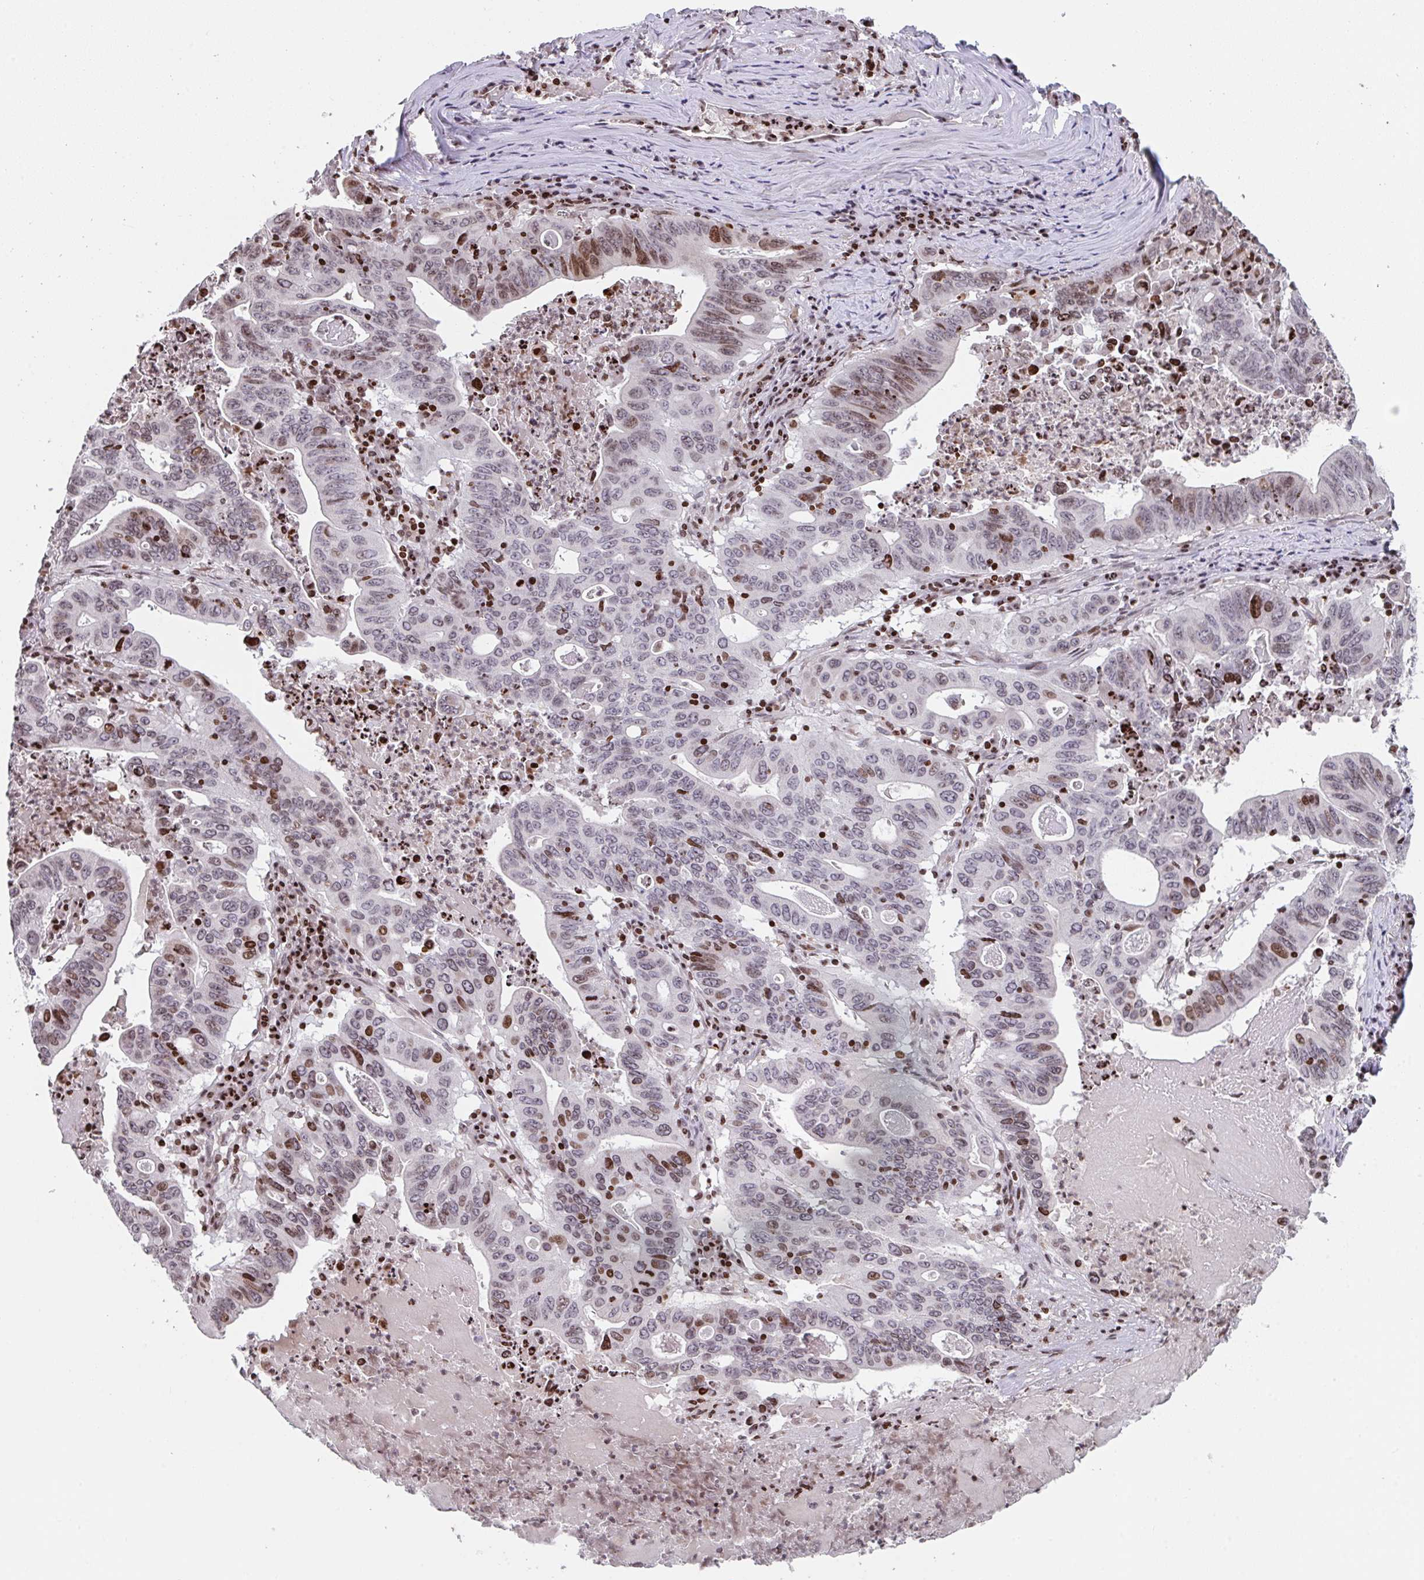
{"staining": {"intensity": "moderate", "quantity": "25%-75%", "location": "nuclear"}, "tissue": "lung cancer", "cell_type": "Tumor cells", "image_type": "cancer", "snomed": [{"axis": "morphology", "description": "Adenocarcinoma, NOS"}, {"axis": "topography", "description": "Lung"}], "caption": "The immunohistochemical stain shows moderate nuclear expression in tumor cells of lung cancer (adenocarcinoma) tissue.", "gene": "PCDHB8", "patient": {"sex": "female", "age": 60}}